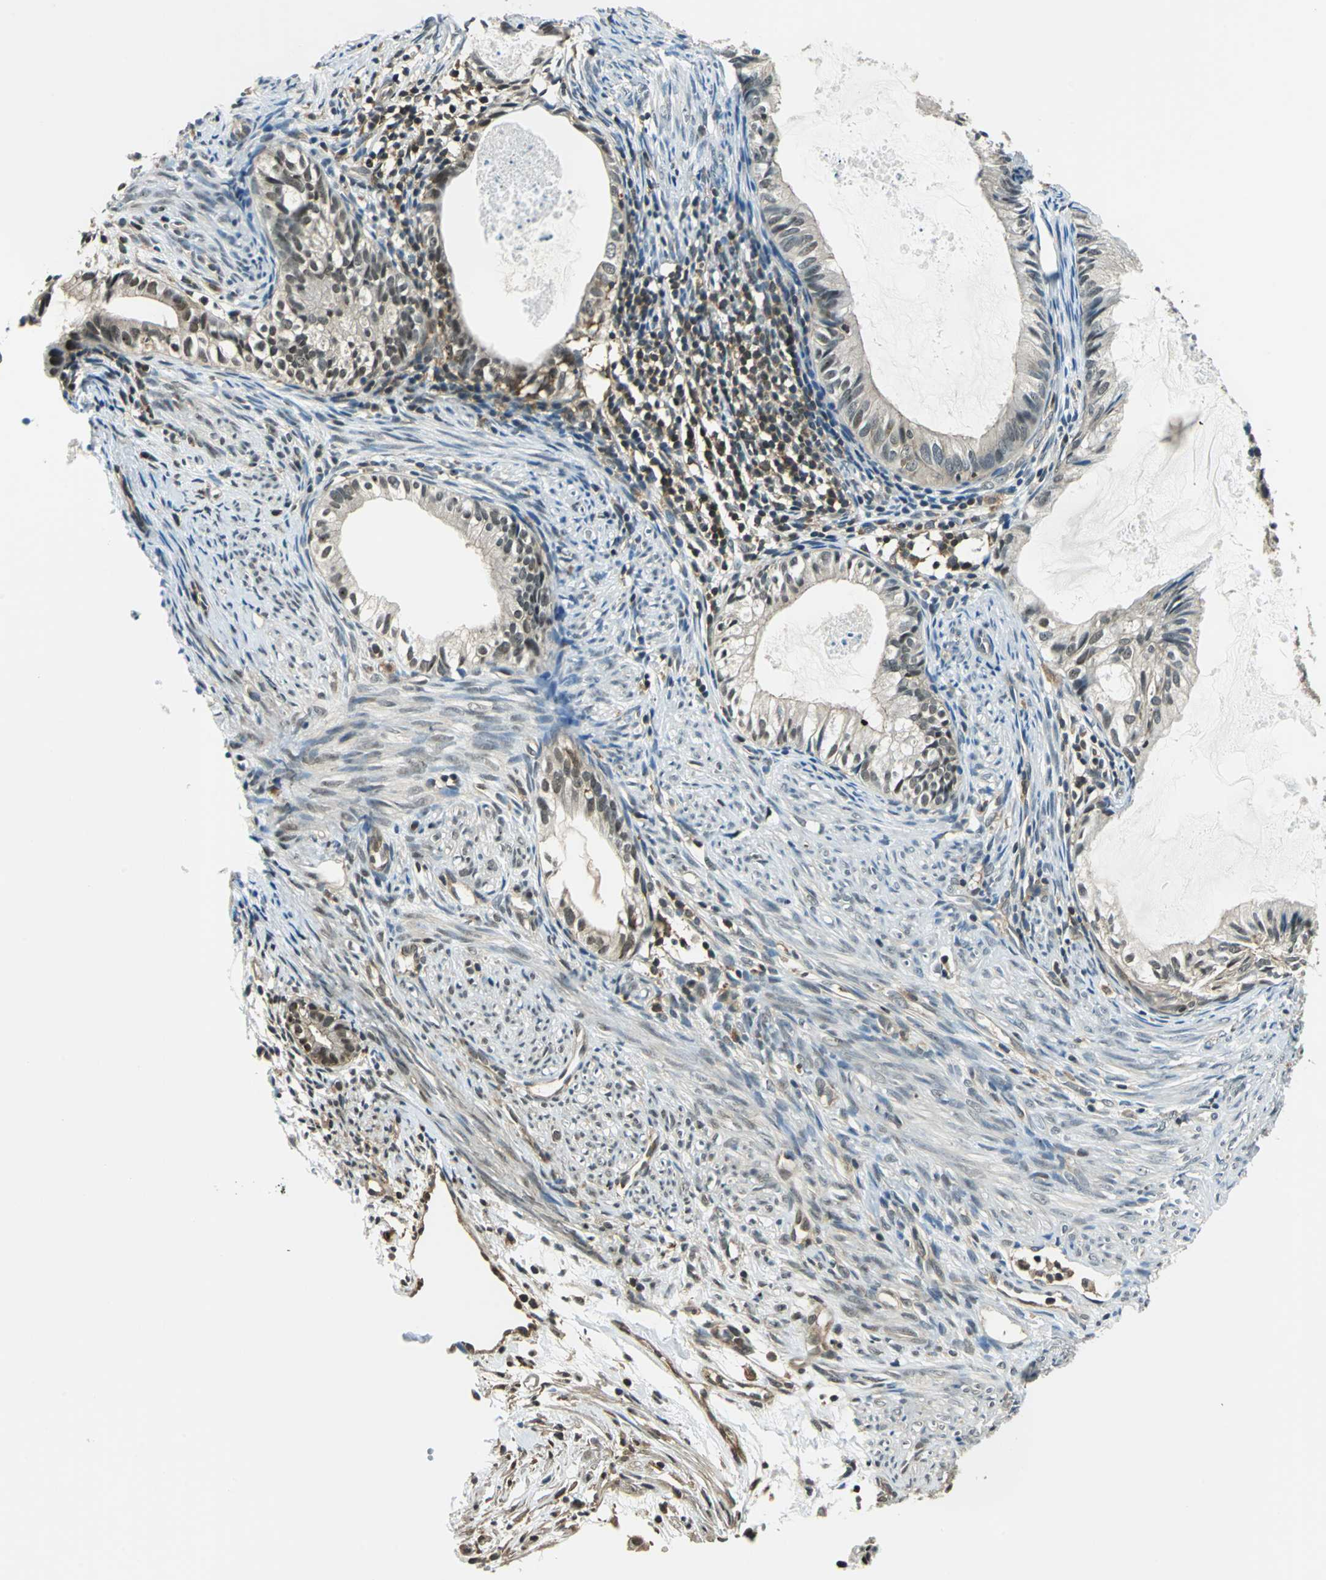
{"staining": {"intensity": "strong", "quantity": "25%-75%", "location": "cytoplasmic/membranous,nuclear"}, "tissue": "cervical cancer", "cell_type": "Tumor cells", "image_type": "cancer", "snomed": [{"axis": "morphology", "description": "Normal tissue, NOS"}, {"axis": "morphology", "description": "Adenocarcinoma, NOS"}, {"axis": "topography", "description": "Cervix"}, {"axis": "topography", "description": "Endometrium"}], "caption": "High-magnification brightfield microscopy of adenocarcinoma (cervical) stained with DAB (3,3'-diaminobenzidine) (brown) and counterstained with hematoxylin (blue). tumor cells exhibit strong cytoplasmic/membranous and nuclear positivity is seen in about25%-75% of cells. (Stains: DAB (3,3'-diaminobenzidine) in brown, nuclei in blue, Microscopy: brightfield microscopy at high magnification).", "gene": "ARPC3", "patient": {"sex": "female", "age": 86}}